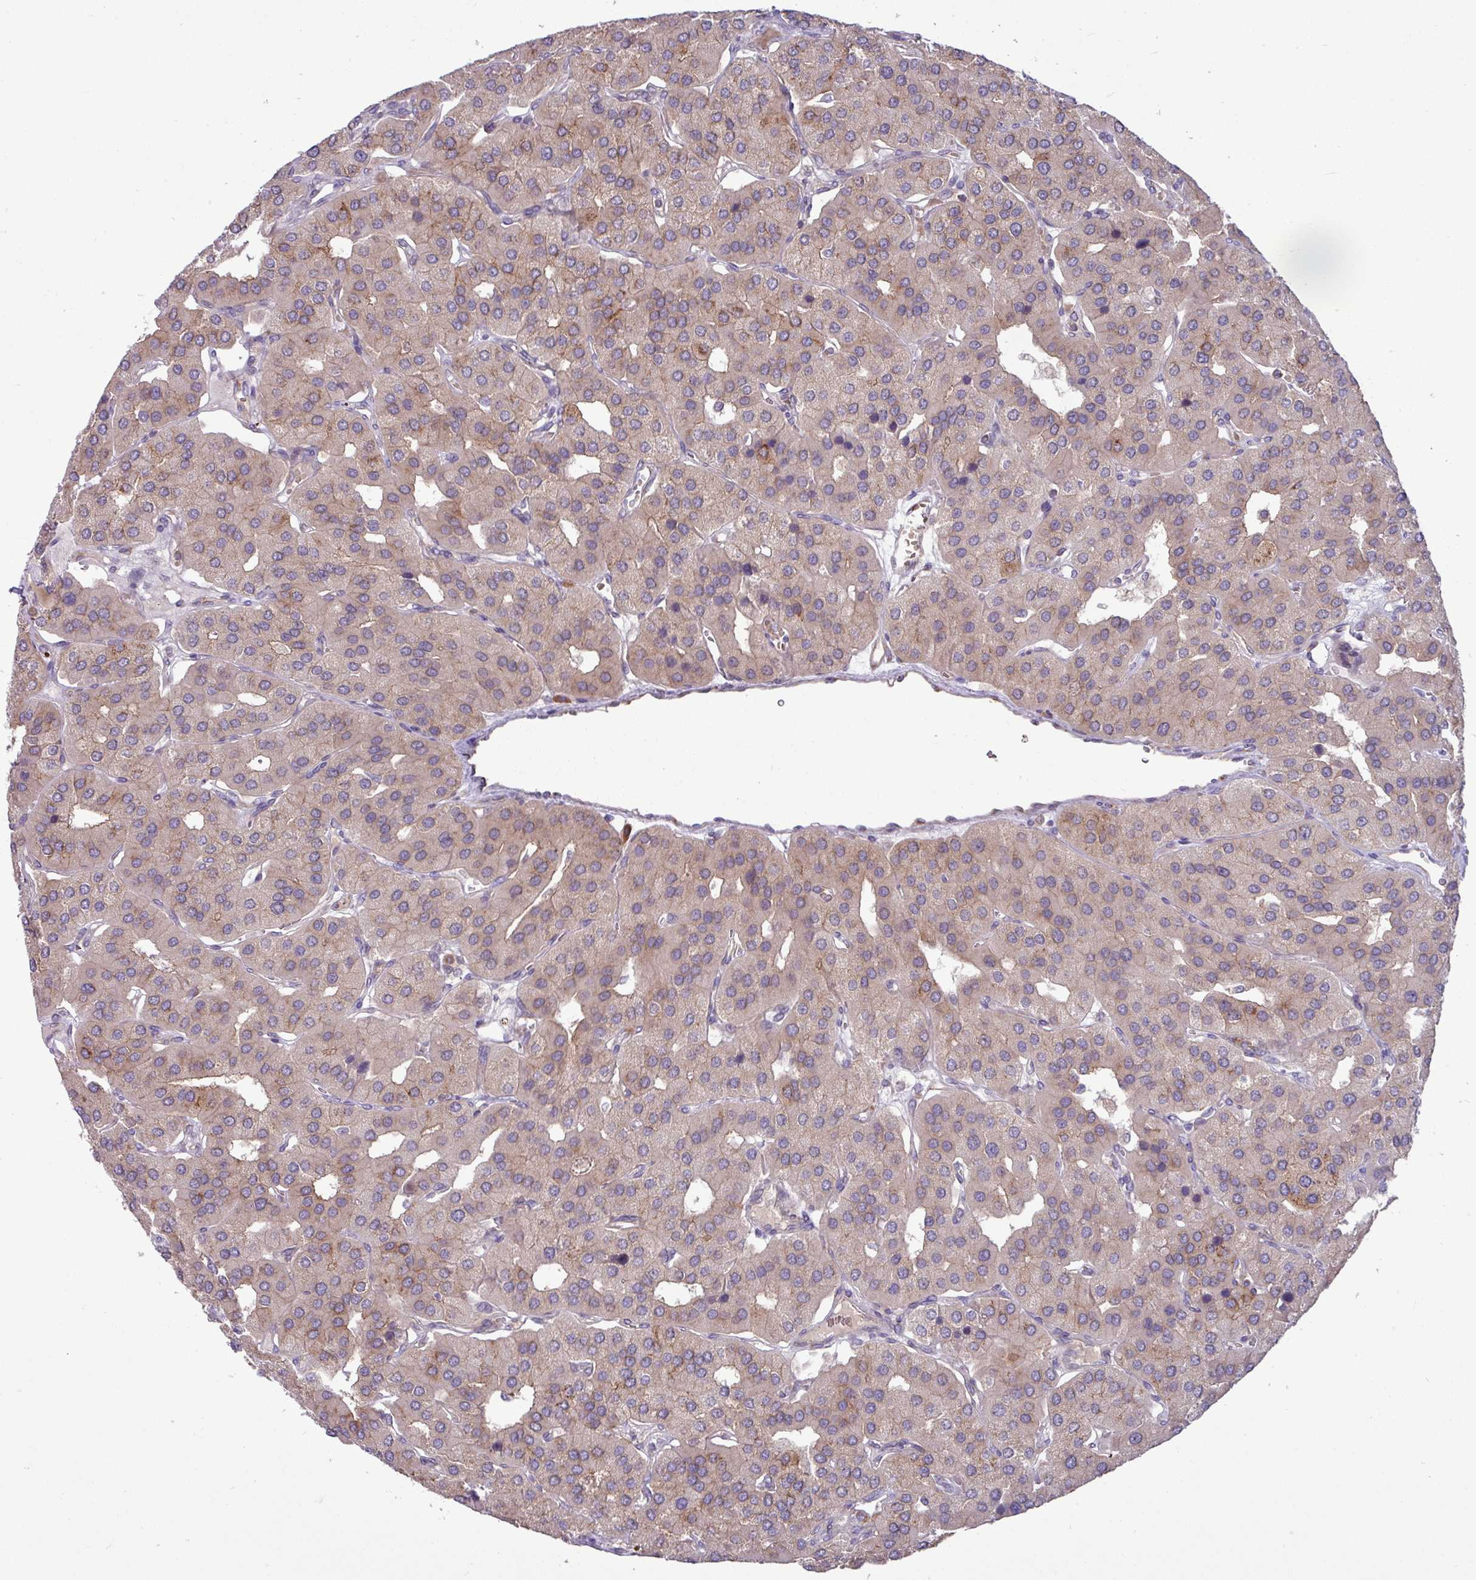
{"staining": {"intensity": "weak", "quantity": "25%-75%", "location": "cytoplasmic/membranous"}, "tissue": "parathyroid gland", "cell_type": "Glandular cells", "image_type": "normal", "snomed": [{"axis": "morphology", "description": "Normal tissue, NOS"}, {"axis": "morphology", "description": "Adenoma, NOS"}, {"axis": "topography", "description": "Parathyroid gland"}], "caption": "Immunohistochemistry micrograph of normal parathyroid gland stained for a protein (brown), which demonstrates low levels of weak cytoplasmic/membranous staining in about 25%-75% of glandular cells.", "gene": "LSM12", "patient": {"sex": "female", "age": 86}}